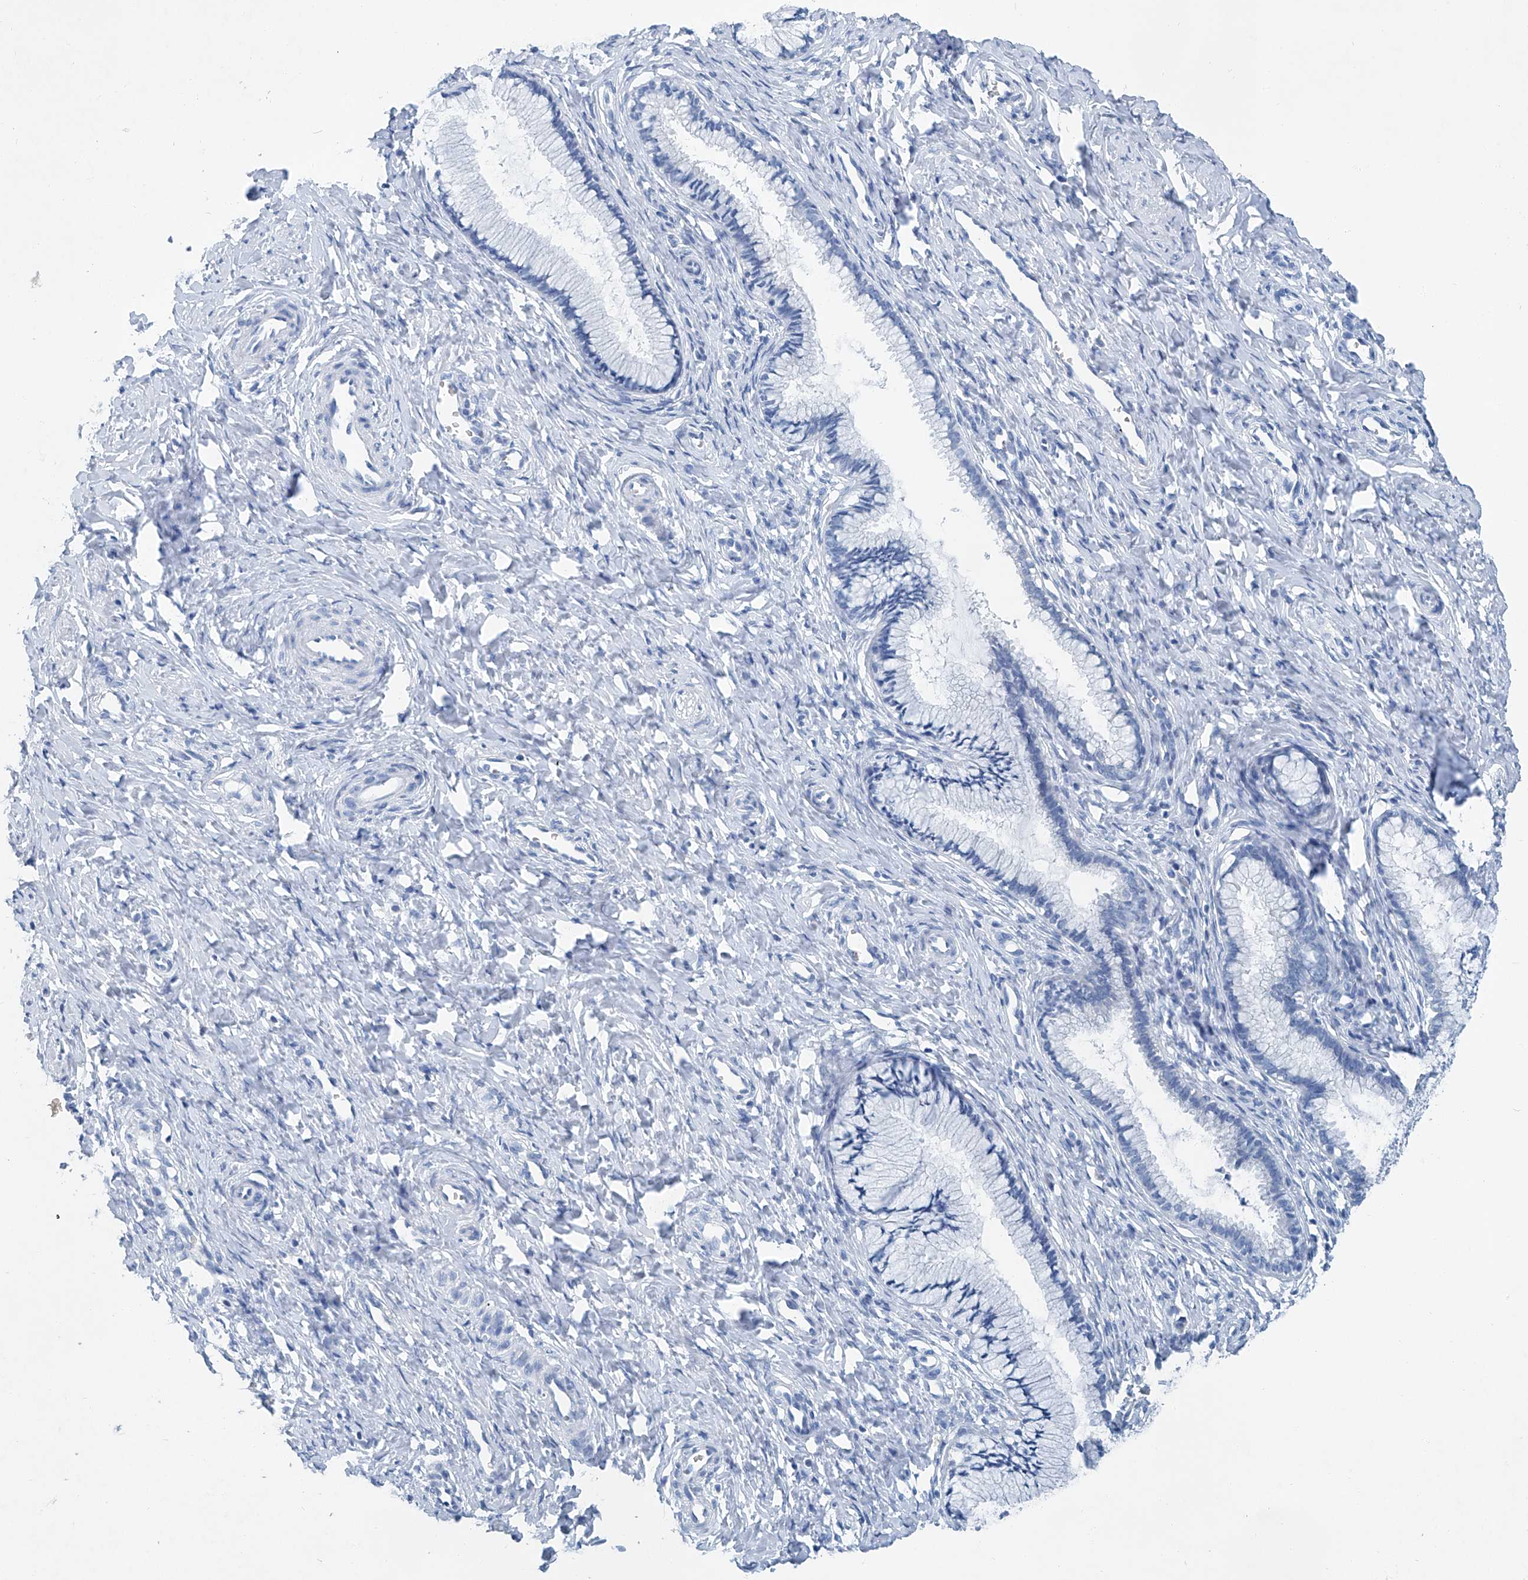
{"staining": {"intensity": "negative", "quantity": "none", "location": "none"}, "tissue": "cervix", "cell_type": "Glandular cells", "image_type": "normal", "snomed": [{"axis": "morphology", "description": "Normal tissue, NOS"}, {"axis": "topography", "description": "Cervix"}], "caption": "Glandular cells are negative for protein expression in normal human cervix. (Brightfield microscopy of DAB IHC at high magnification).", "gene": "CYP2A7", "patient": {"sex": "female", "age": 27}}